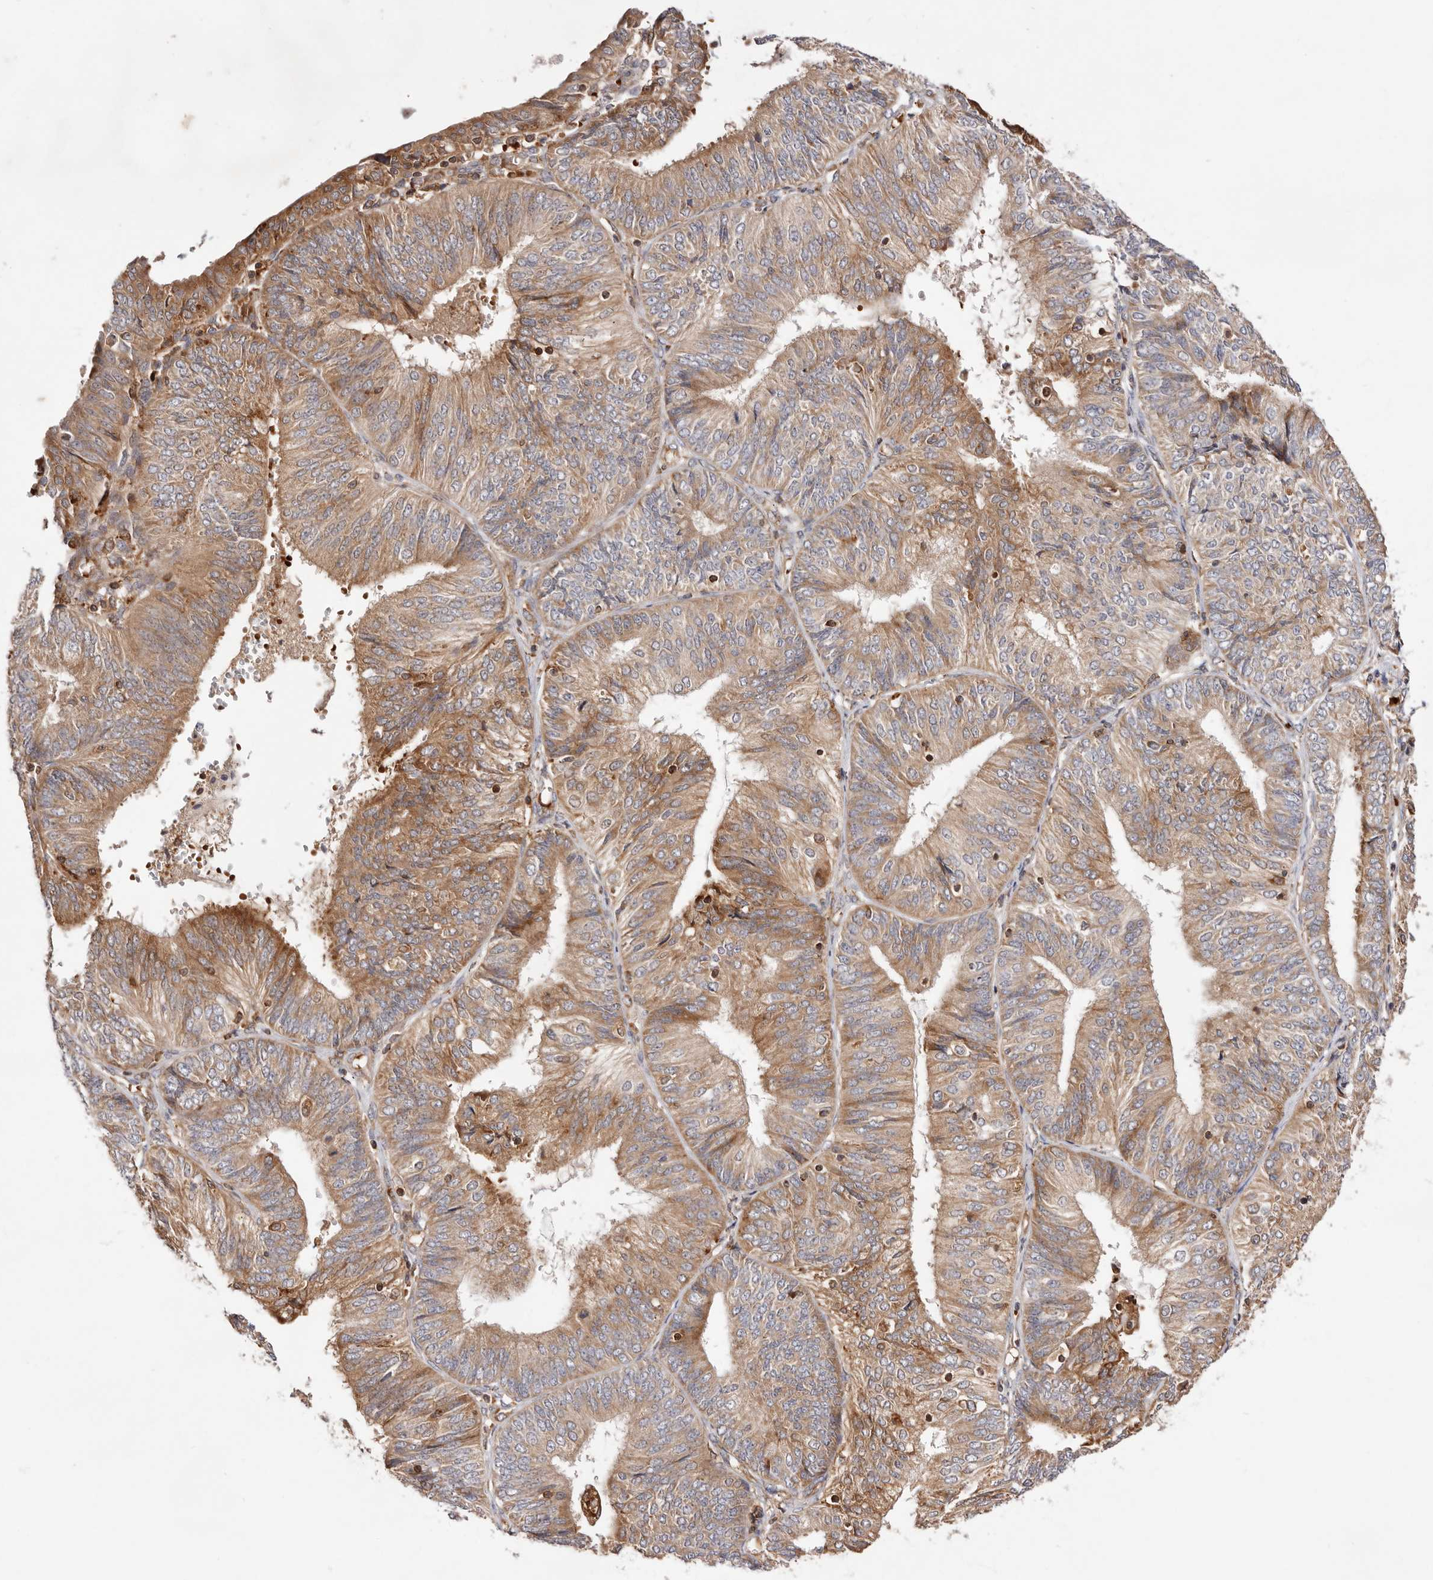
{"staining": {"intensity": "moderate", "quantity": "25%-75%", "location": "cytoplasmic/membranous"}, "tissue": "endometrial cancer", "cell_type": "Tumor cells", "image_type": "cancer", "snomed": [{"axis": "morphology", "description": "Adenocarcinoma, NOS"}, {"axis": "topography", "description": "Endometrium"}], "caption": "Tumor cells exhibit moderate cytoplasmic/membranous positivity in approximately 25%-75% of cells in adenocarcinoma (endometrial). Nuclei are stained in blue.", "gene": "RNF213", "patient": {"sex": "female", "age": 58}}